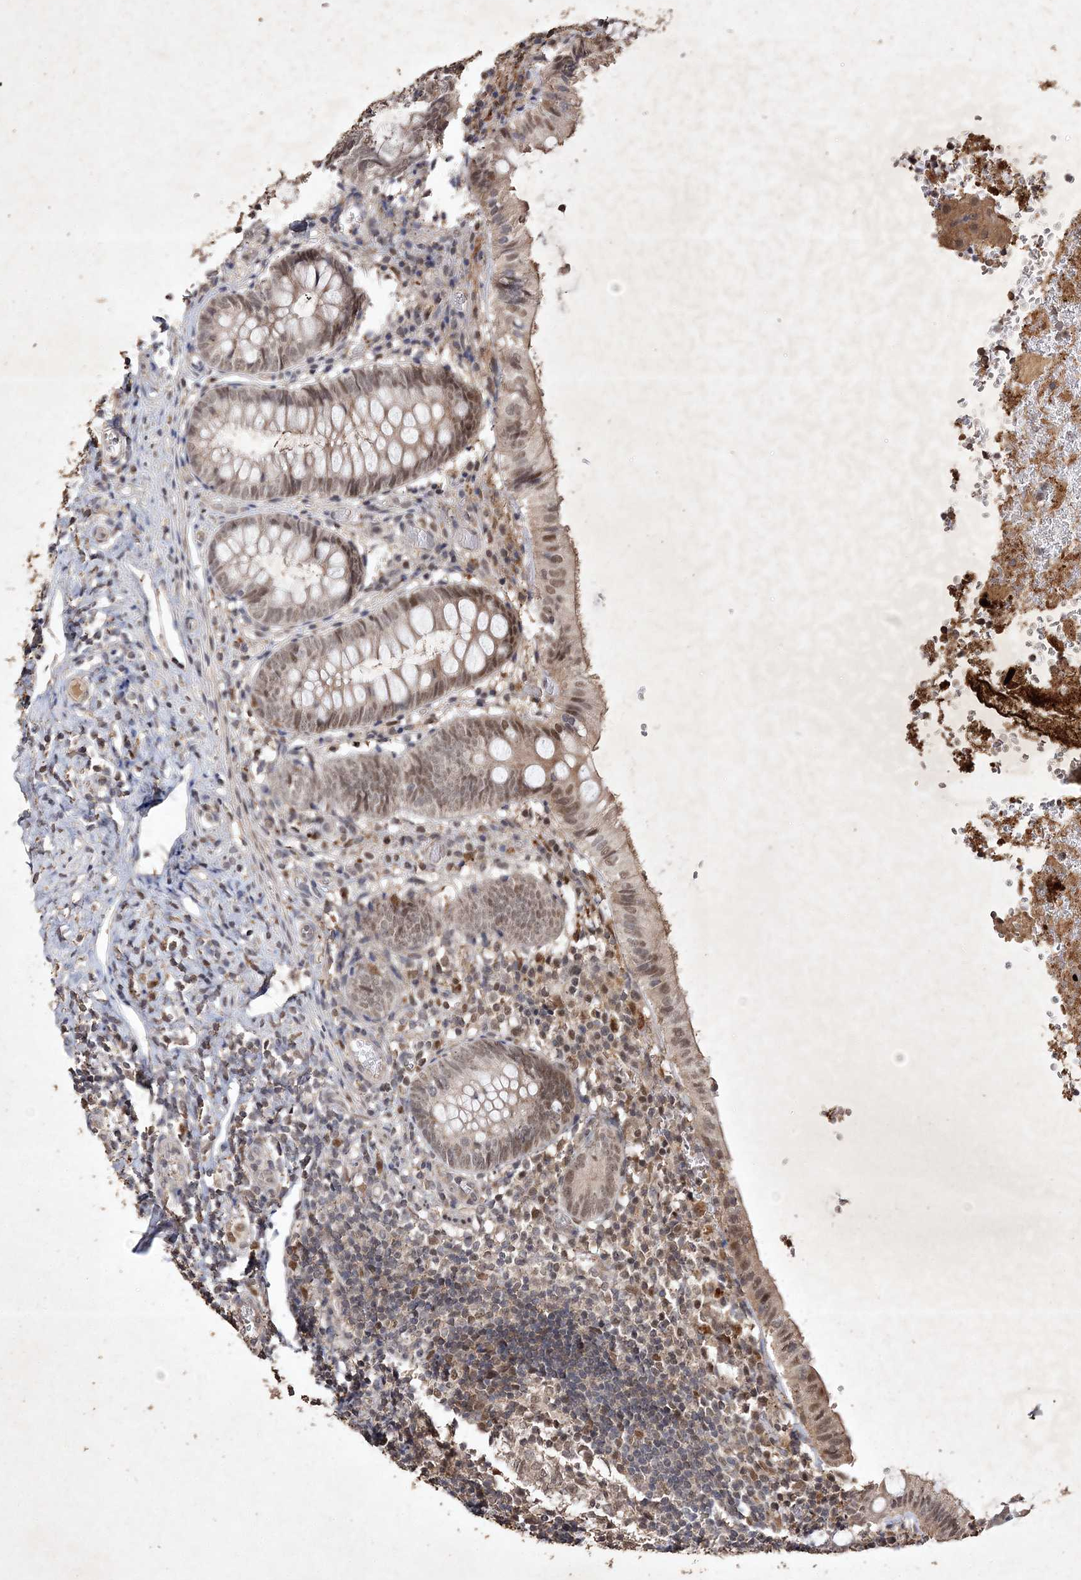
{"staining": {"intensity": "moderate", "quantity": ">75%", "location": "cytoplasmic/membranous,nuclear"}, "tissue": "appendix", "cell_type": "Glandular cells", "image_type": "normal", "snomed": [{"axis": "morphology", "description": "Normal tissue, NOS"}, {"axis": "topography", "description": "Appendix"}], "caption": "High-magnification brightfield microscopy of normal appendix stained with DAB (3,3'-diaminobenzidine) (brown) and counterstained with hematoxylin (blue). glandular cells exhibit moderate cytoplasmic/membranous,nuclear positivity is present in approximately>75% of cells. The staining was performed using DAB (3,3'-diaminobenzidine), with brown indicating positive protein expression. Nuclei are stained blue with hematoxylin.", "gene": "C3orf38", "patient": {"sex": "male", "age": 8}}